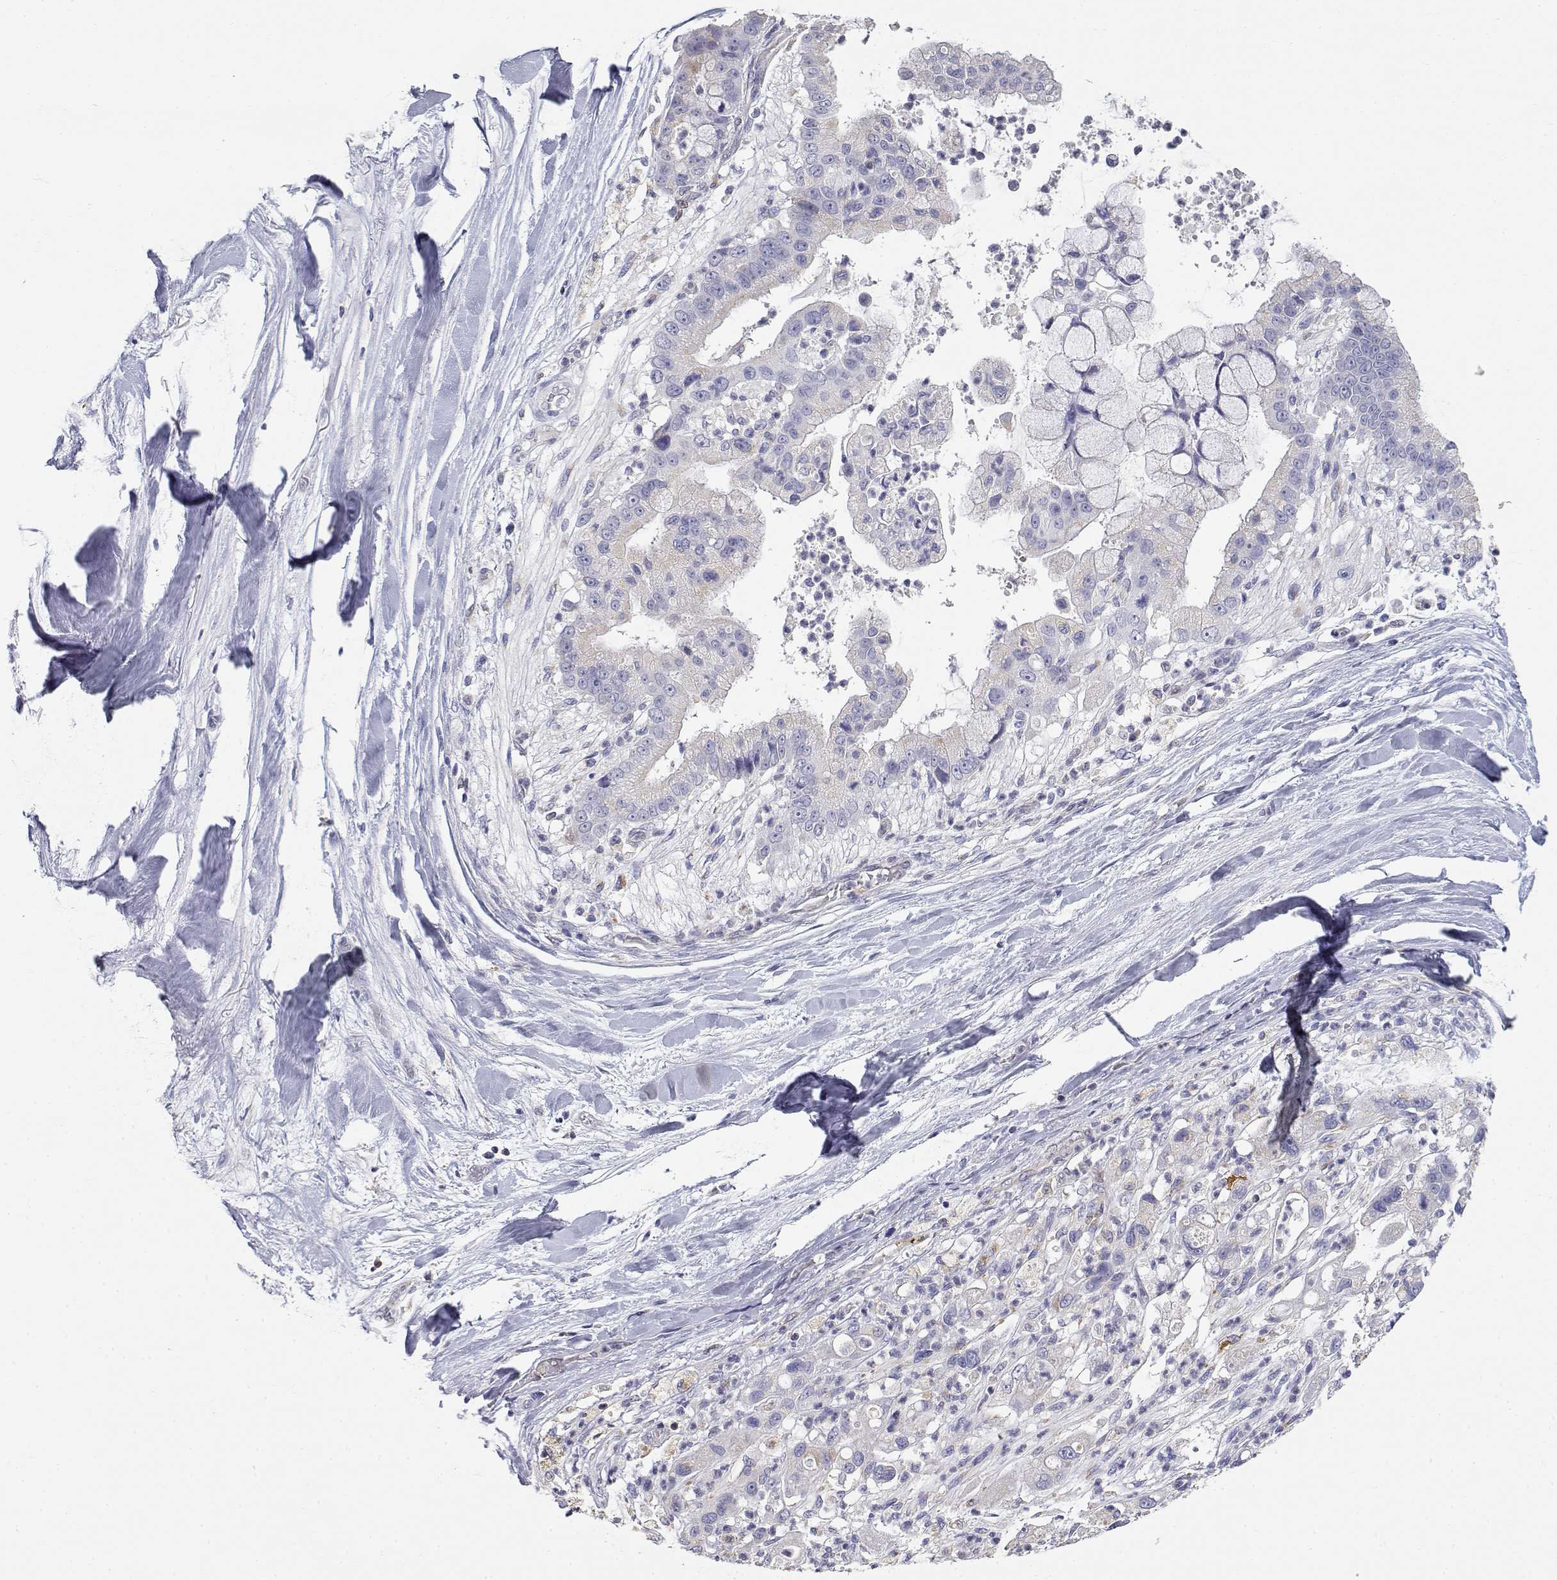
{"staining": {"intensity": "negative", "quantity": "none", "location": "none"}, "tissue": "liver cancer", "cell_type": "Tumor cells", "image_type": "cancer", "snomed": [{"axis": "morphology", "description": "Cholangiocarcinoma"}, {"axis": "topography", "description": "Liver"}], "caption": "Tumor cells are negative for protein expression in human liver cancer (cholangiocarcinoma).", "gene": "ADA", "patient": {"sex": "female", "age": 54}}